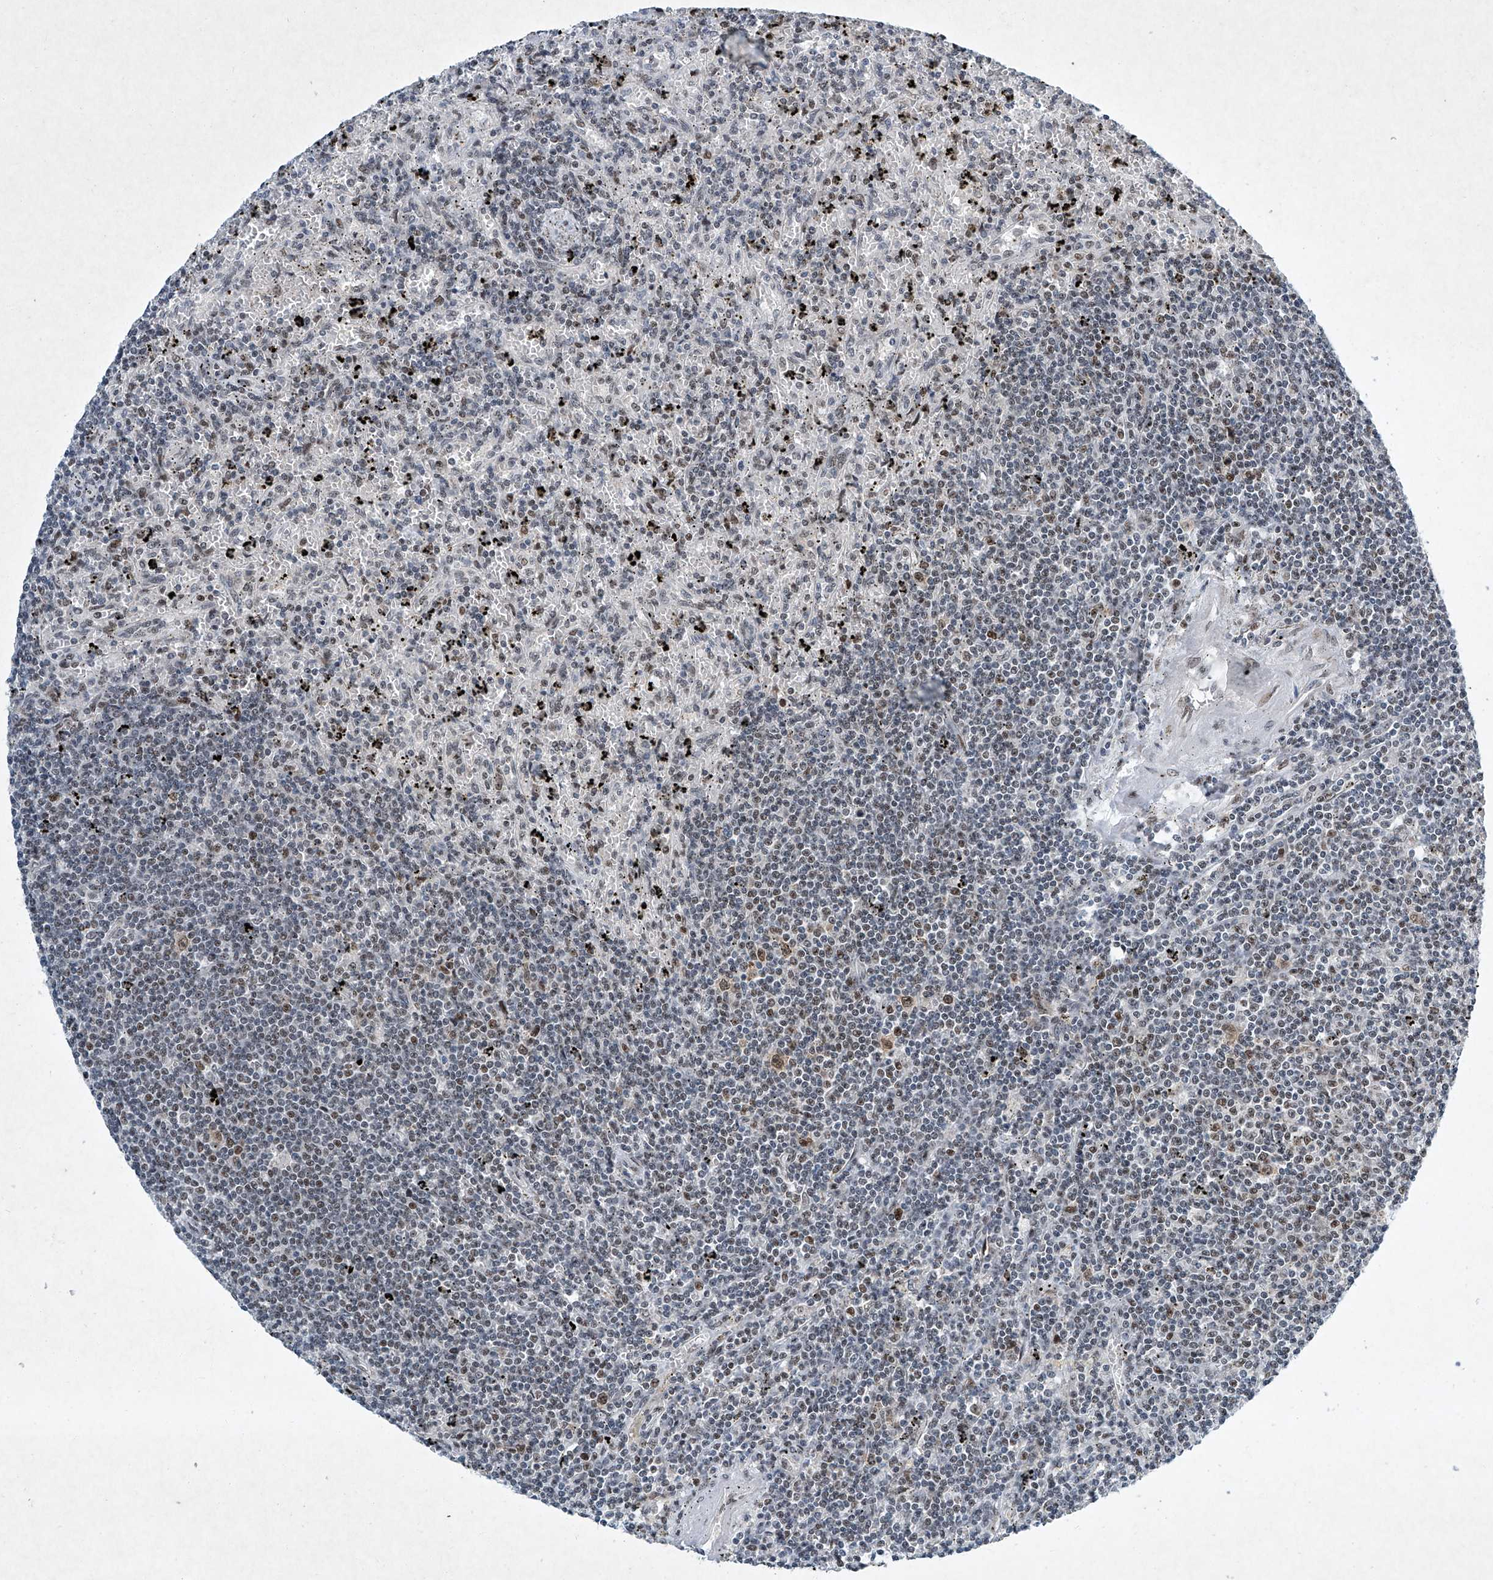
{"staining": {"intensity": "moderate", "quantity": "<25%", "location": "nuclear"}, "tissue": "lymphoma", "cell_type": "Tumor cells", "image_type": "cancer", "snomed": [{"axis": "morphology", "description": "Malignant lymphoma, non-Hodgkin's type, Low grade"}, {"axis": "topography", "description": "Spleen"}], "caption": "This photomicrograph reveals IHC staining of human lymphoma, with low moderate nuclear expression in about <25% of tumor cells.", "gene": "TFDP1", "patient": {"sex": "male", "age": 76}}